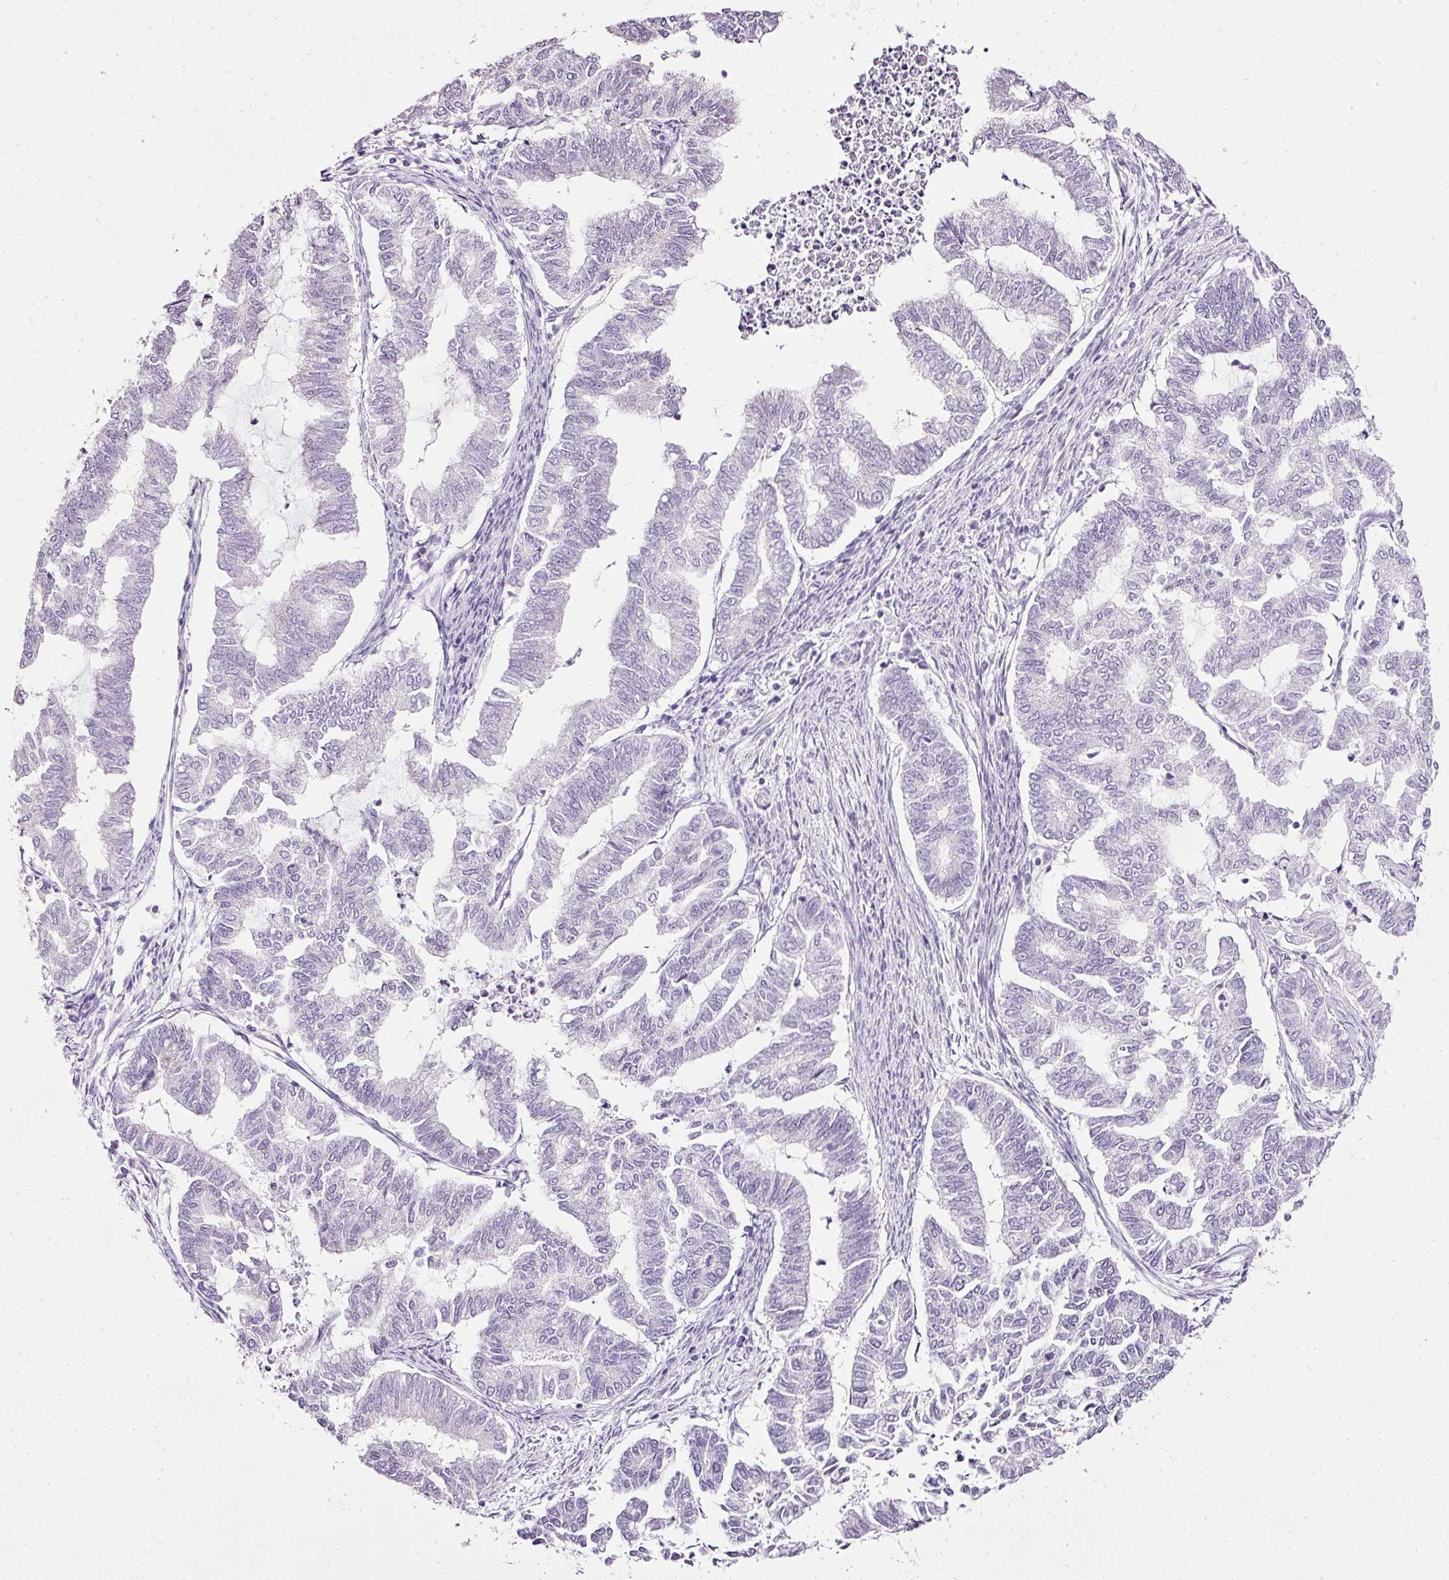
{"staining": {"intensity": "negative", "quantity": "none", "location": "none"}, "tissue": "endometrial cancer", "cell_type": "Tumor cells", "image_type": "cancer", "snomed": [{"axis": "morphology", "description": "Adenocarcinoma, NOS"}, {"axis": "topography", "description": "Endometrium"}], "caption": "High power microscopy histopathology image of an immunohistochemistry micrograph of adenocarcinoma (endometrial), revealing no significant staining in tumor cells.", "gene": "PDE6B", "patient": {"sex": "female", "age": 79}}